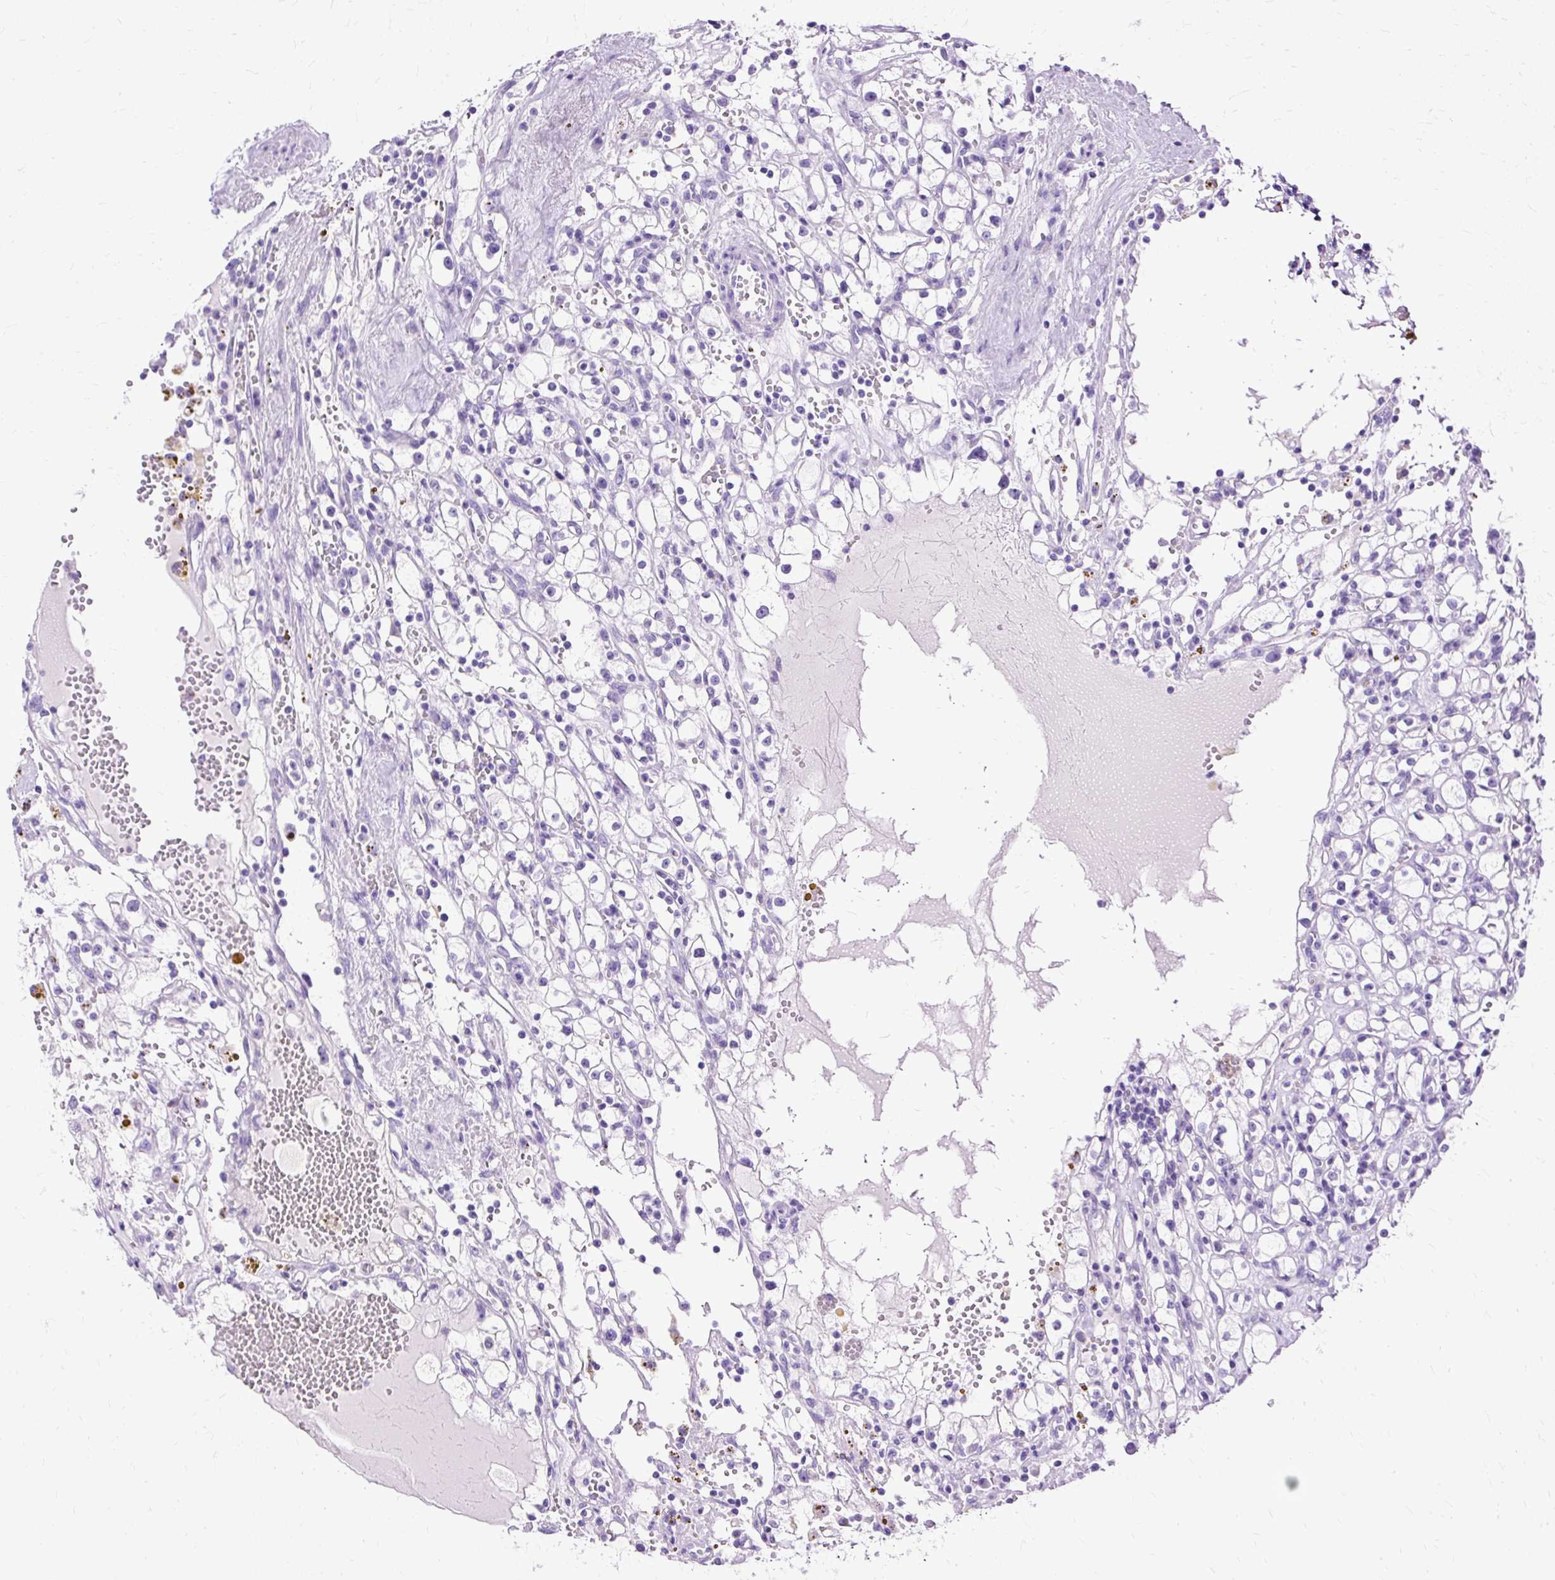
{"staining": {"intensity": "negative", "quantity": "none", "location": "none"}, "tissue": "renal cancer", "cell_type": "Tumor cells", "image_type": "cancer", "snomed": [{"axis": "morphology", "description": "Adenocarcinoma, NOS"}, {"axis": "topography", "description": "Kidney"}], "caption": "An IHC image of adenocarcinoma (renal) is shown. There is no staining in tumor cells of adenocarcinoma (renal). (DAB IHC, high magnification).", "gene": "SLC8A2", "patient": {"sex": "male", "age": 56}}